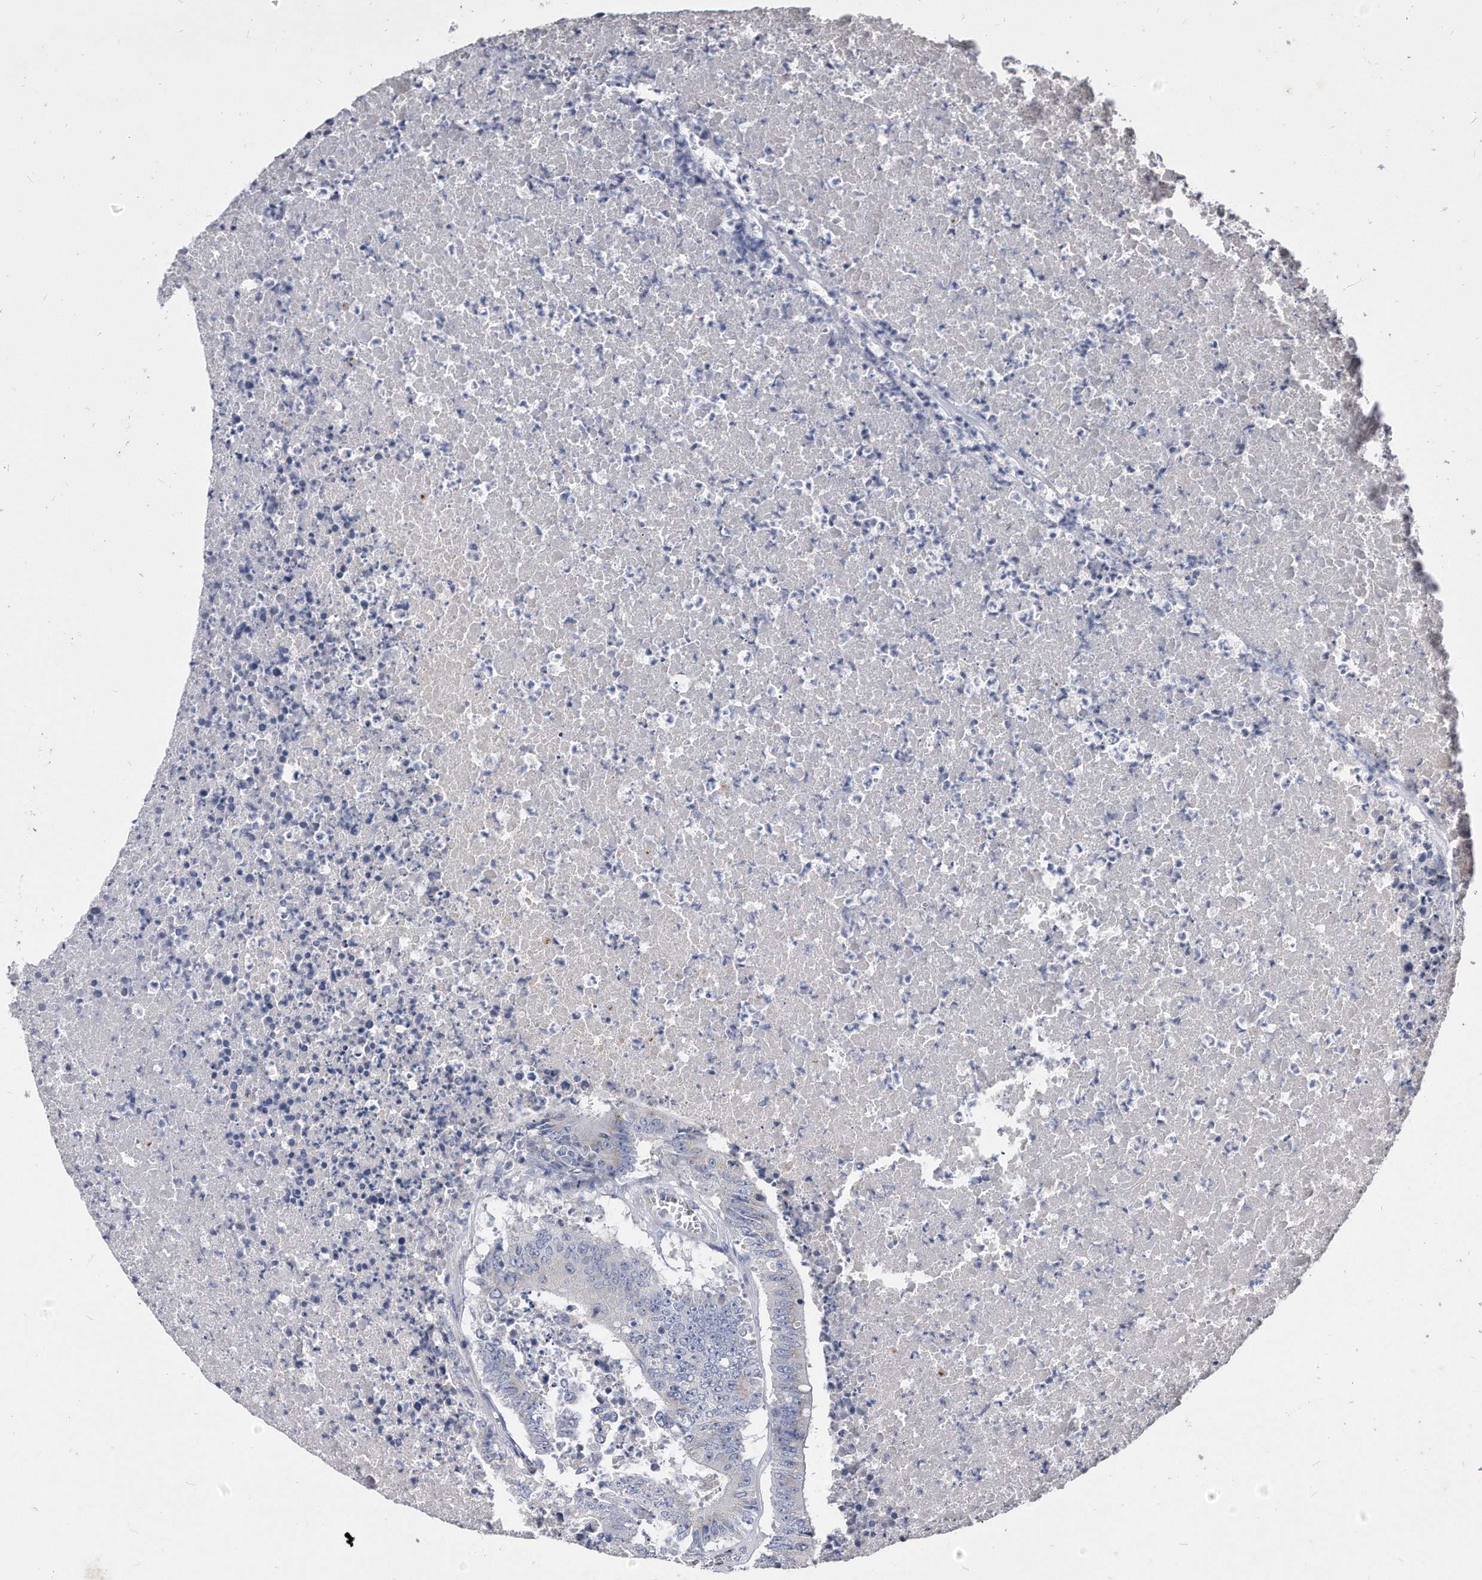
{"staining": {"intensity": "weak", "quantity": "25%-75%", "location": "cytoplasmic/membranous"}, "tissue": "colorectal cancer", "cell_type": "Tumor cells", "image_type": "cancer", "snomed": [{"axis": "morphology", "description": "Adenocarcinoma, NOS"}, {"axis": "topography", "description": "Colon"}], "caption": "Immunohistochemistry photomicrograph of colorectal cancer (adenocarcinoma) stained for a protein (brown), which exhibits low levels of weak cytoplasmic/membranous expression in approximately 25%-75% of tumor cells.", "gene": "MGAT4A", "patient": {"sex": "male", "age": 87}}